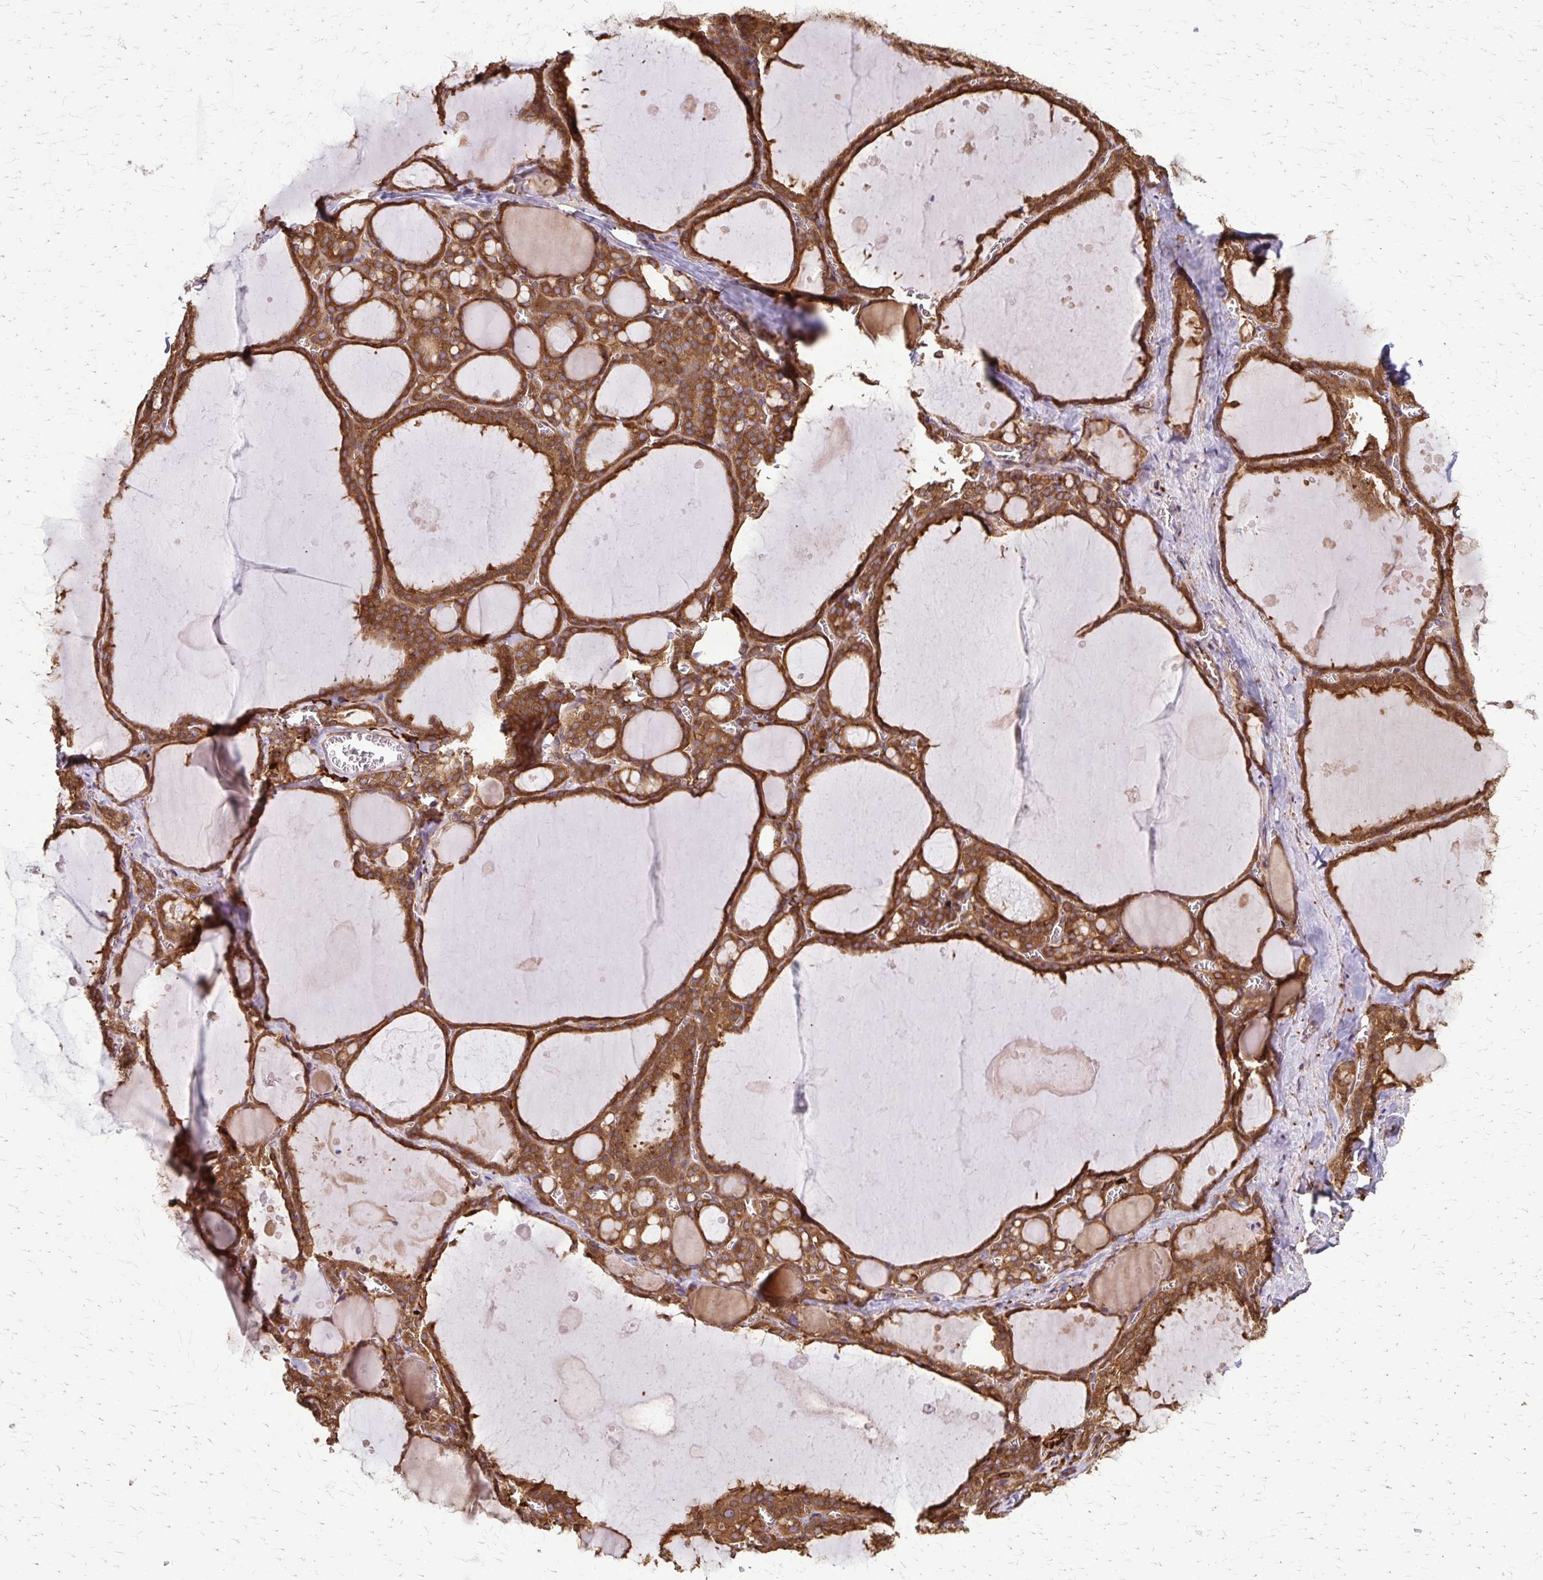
{"staining": {"intensity": "strong", "quantity": ">75%", "location": "cytoplasmic/membranous"}, "tissue": "thyroid gland", "cell_type": "Glandular cells", "image_type": "normal", "snomed": [{"axis": "morphology", "description": "Normal tissue, NOS"}, {"axis": "topography", "description": "Thyroid gland"}], "caption": "This micrograph displays unremarkable thyroid gland stained with immunohistochemistry to label a protein in brown. The cytoplasmic/membranous of glandular cells show strong positivity for the protein. Nuclei are counter-stained blue.", "gene": "EEF2", "patient": {"sex": "male", "age": 56}}